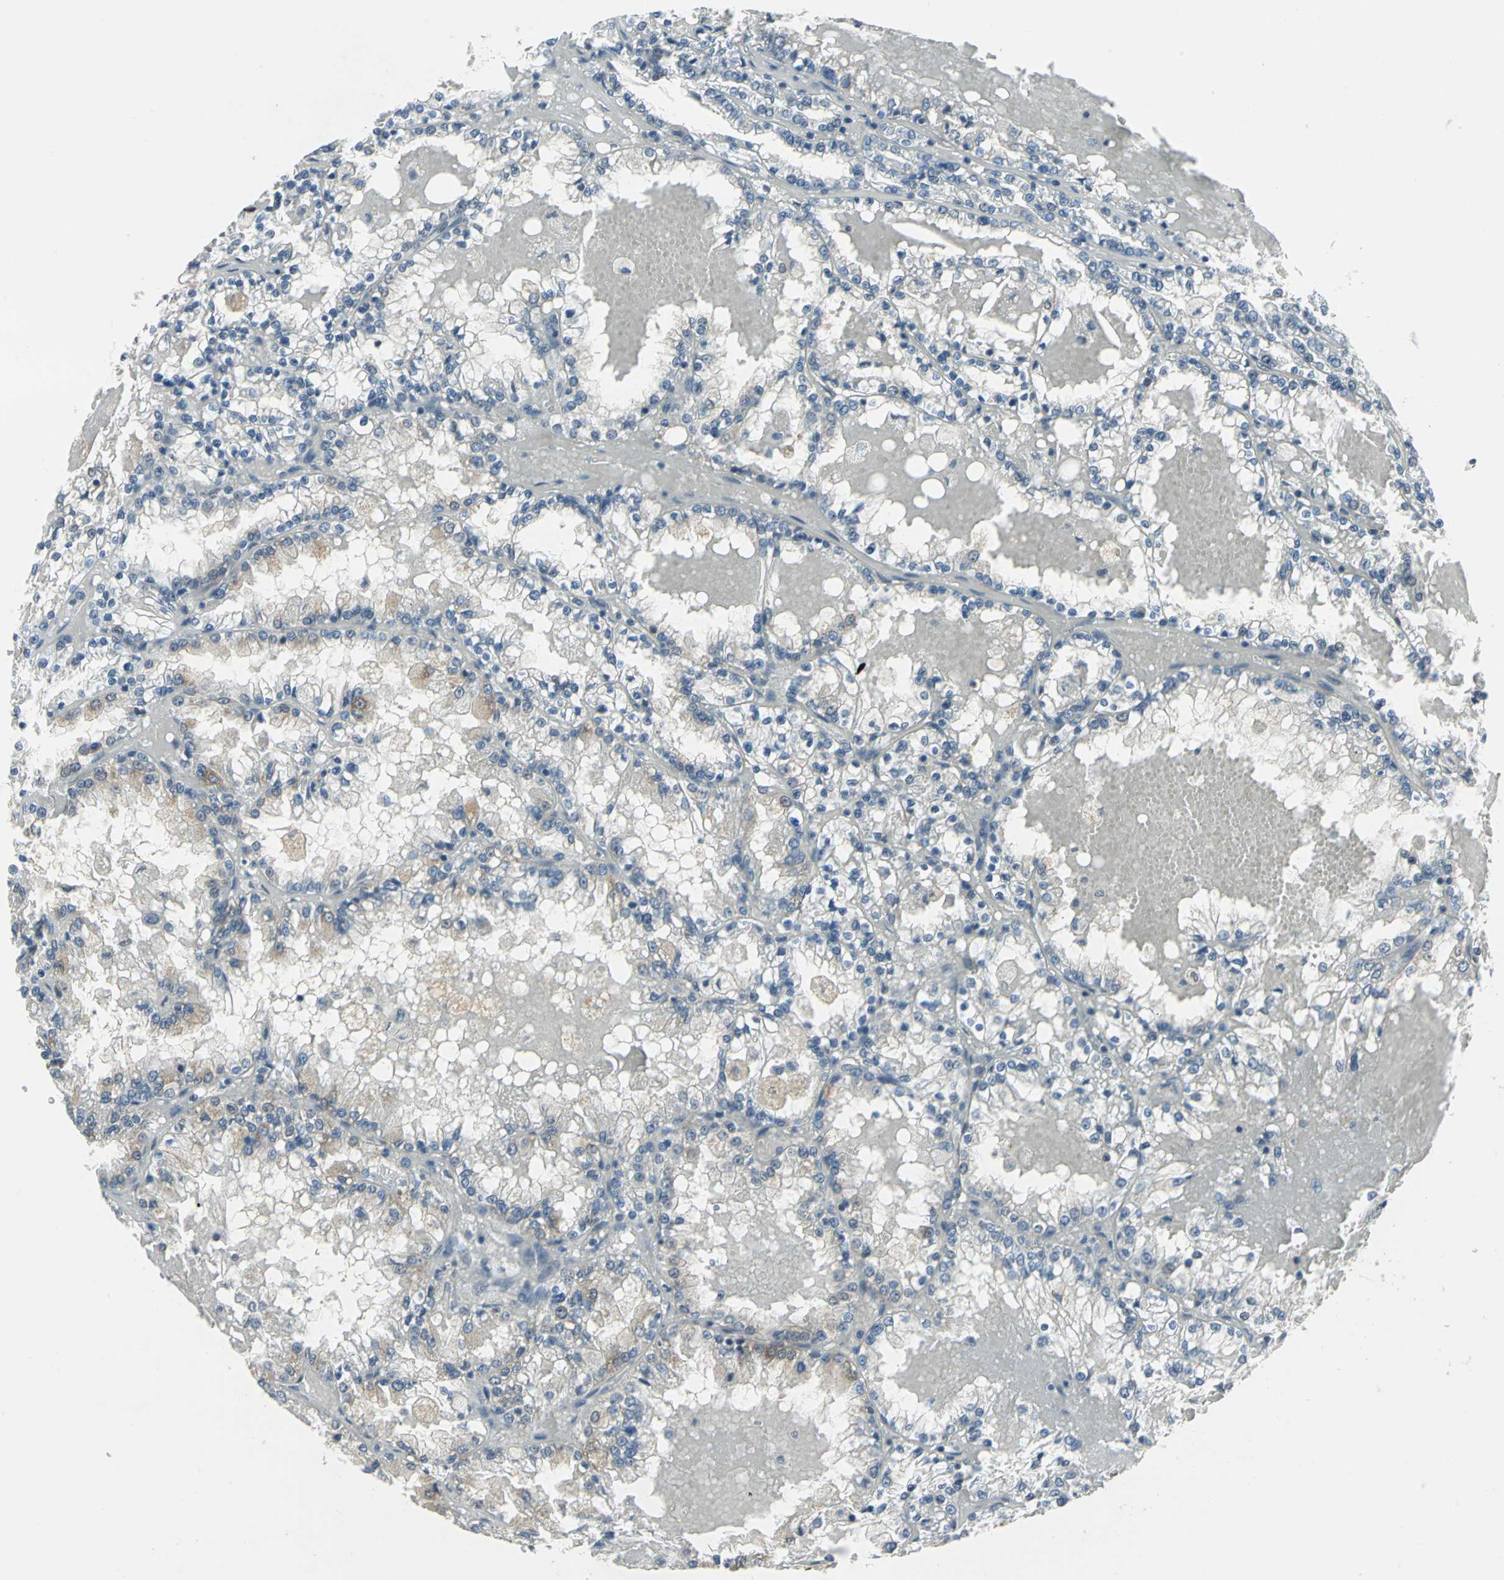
{"staining": {"intensity": "weak", "quantity": "<25%", "location": "cytoplasmic/membranous"}, "tissue": "renal cancer", "cell_type": "Tumor cells", "image_type": "cancer", "snomed": [{"axis": "morphology", "description": "Adenocarcinoma, NOS"}, {"axis": "topography", "description": "Kidney"}], "caption": "There is no significant positivity in tumor cells of renal cancer (adenocarcinoma).", "gene": "MTA1", "patient": {"sex": "female", "age": 56}}